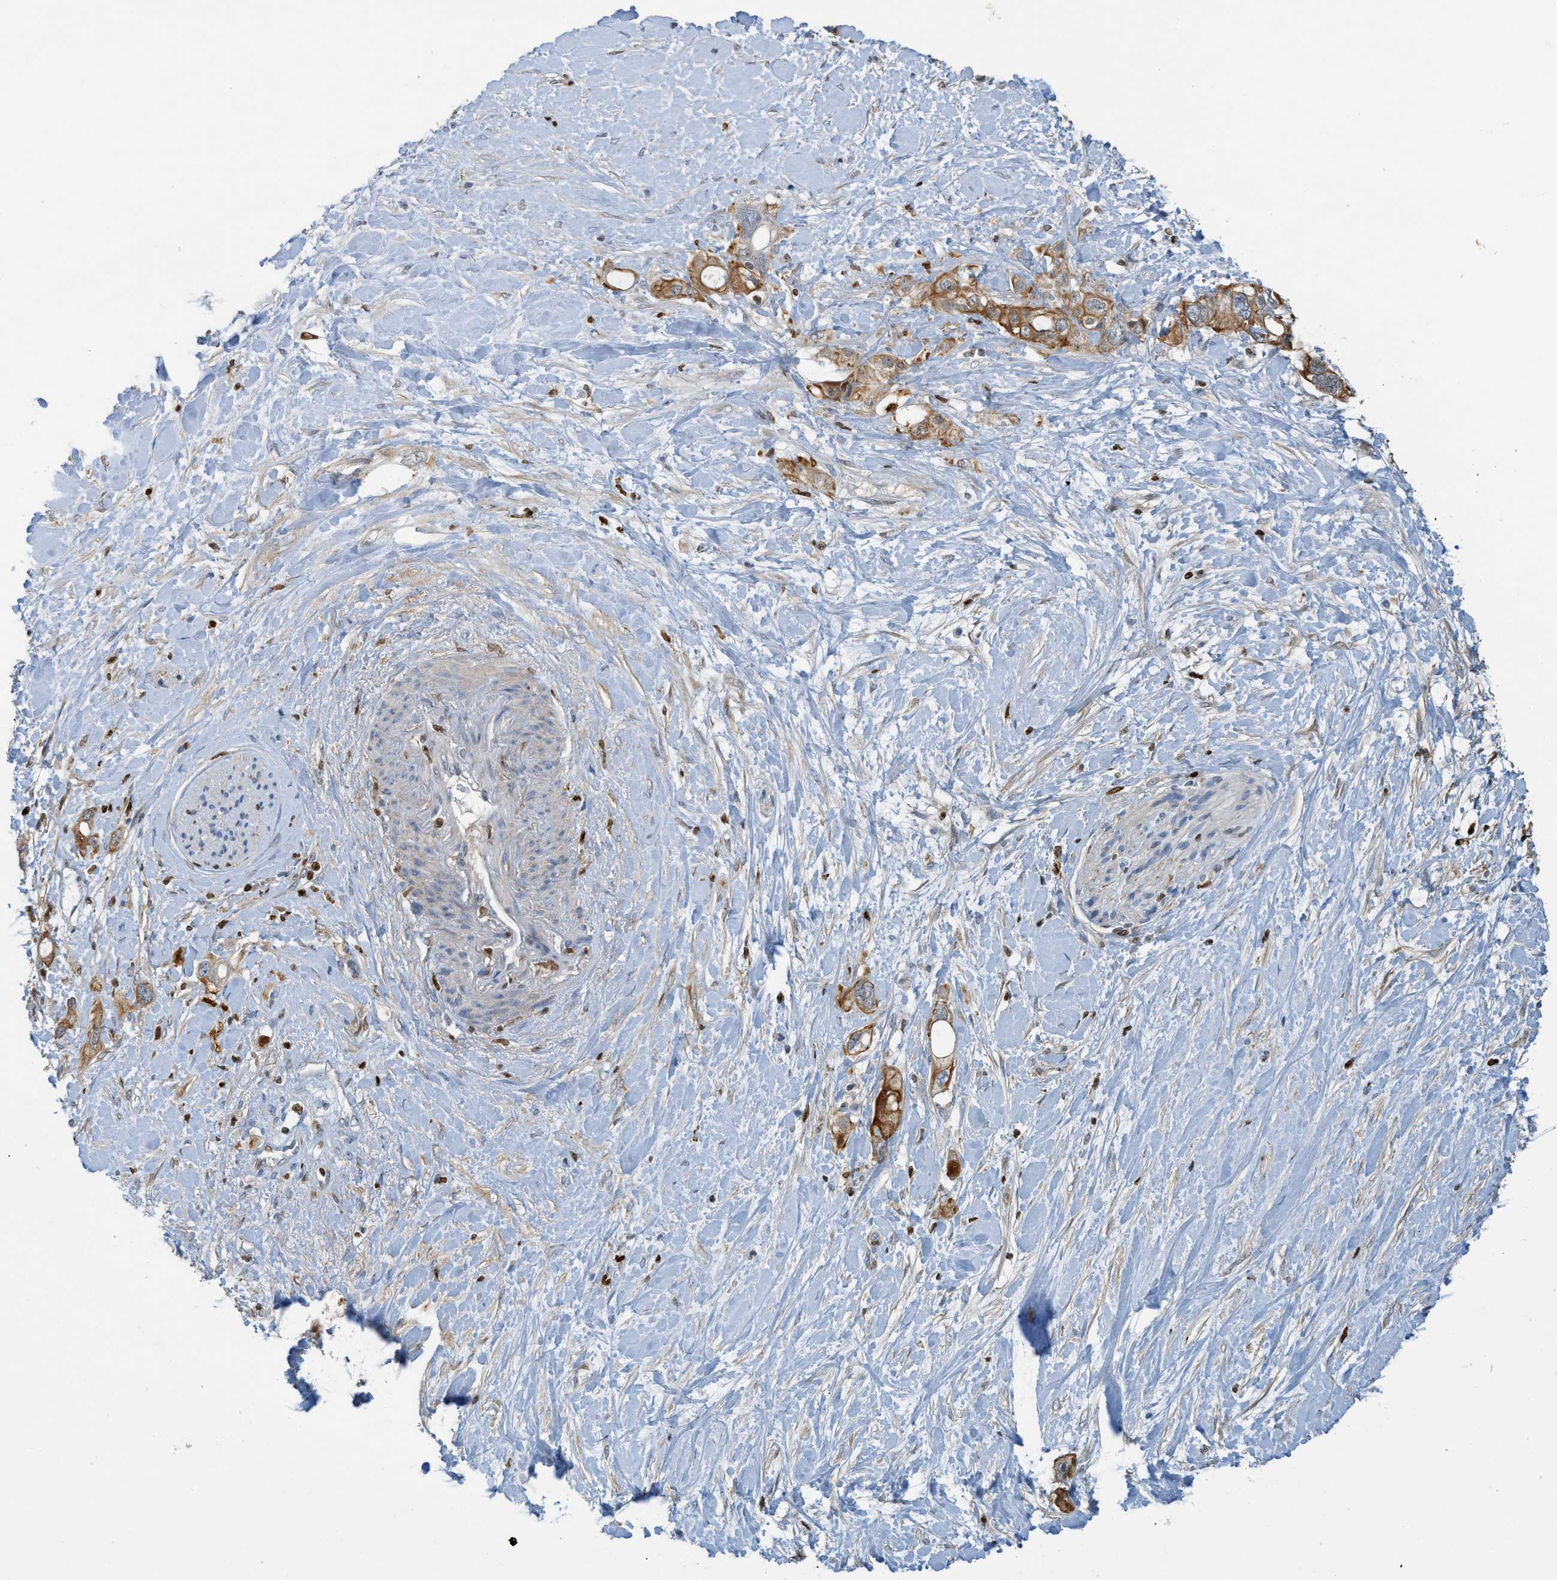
{"staining": {"intensity": "moderate", "quantity": ">75%", "location": "cytoplasmic/membranous"}, "tissue": "pancreatic cancer", "cell_type": "Tumor cells", "image_type": "cancer", "snomed": [{"axis": "morphology", "description": "Adenocarcinoma, NOS"}, {"axis": "topography", "description": "Pancreas"}], "caption": "The photomicrograph reveals a brown stain indicating the presence of a protein in the cytoplasmic/membranous of tumor cells in adenocarcinoma (pancreatic).", "gene": "SH3D19", "patient": {"sex": "female", "age": 56}}